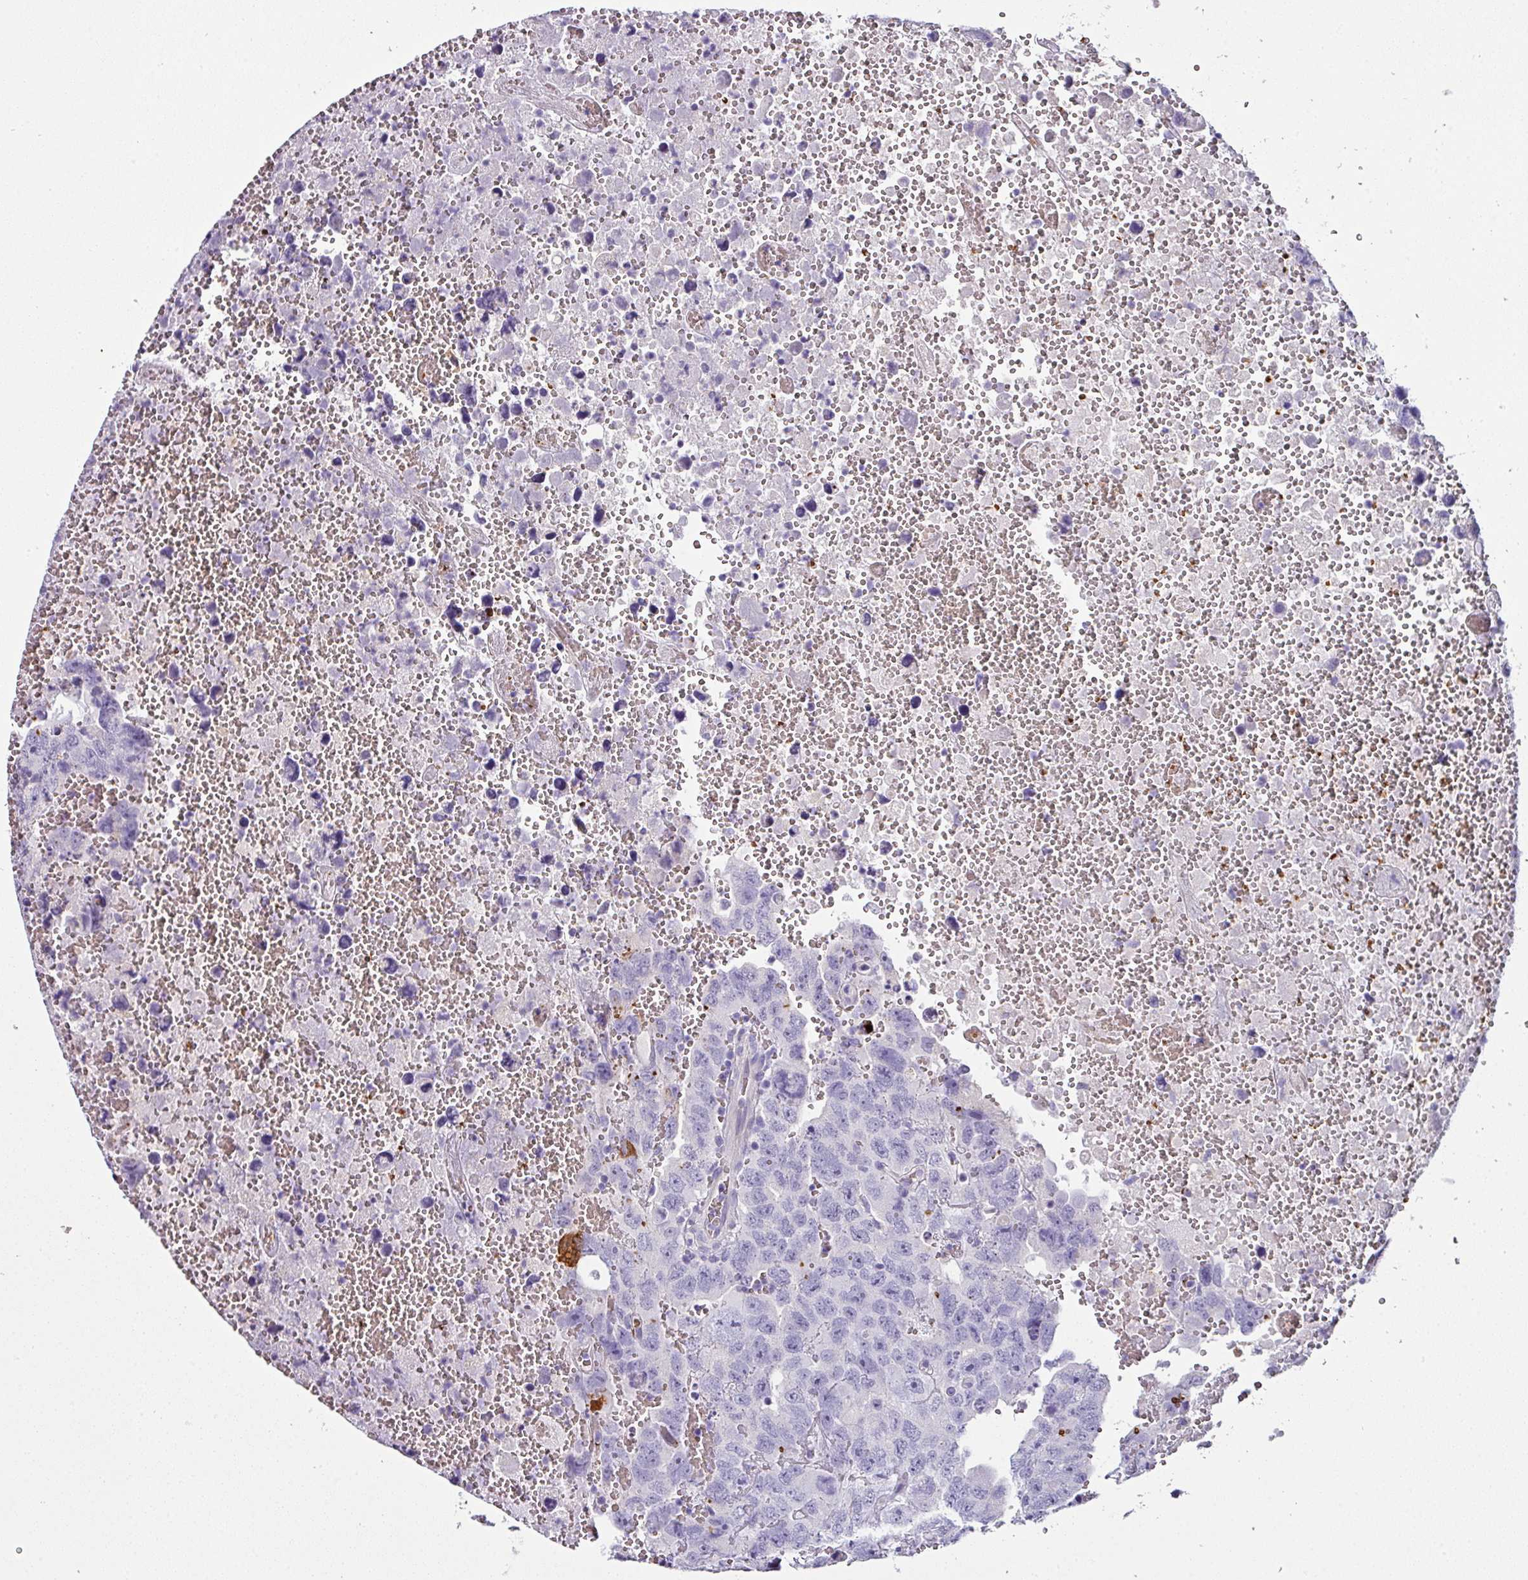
{"staining": {"intensity": "negative", "quantity": "none", "location": "none"}, "tissue": "testis cancer", "cell_type": "Tumor cells", "image_type": "cancer", "snomed": [{"axis": "morphology", "description": "Carcinoma, Embryonal, NOS"}, {"axis": "topography", "description": "Testis"}], "caption": "A high-resolution image shows immunohistochemistry staining of testis cancer (embryonal carcinoma), which shows no significant staining in tumor cells. (Brightfield microscopy of DAB IHC at high magnification).", "gene": "NAPSA", "patient": {"sex": "male", "age": 45}}